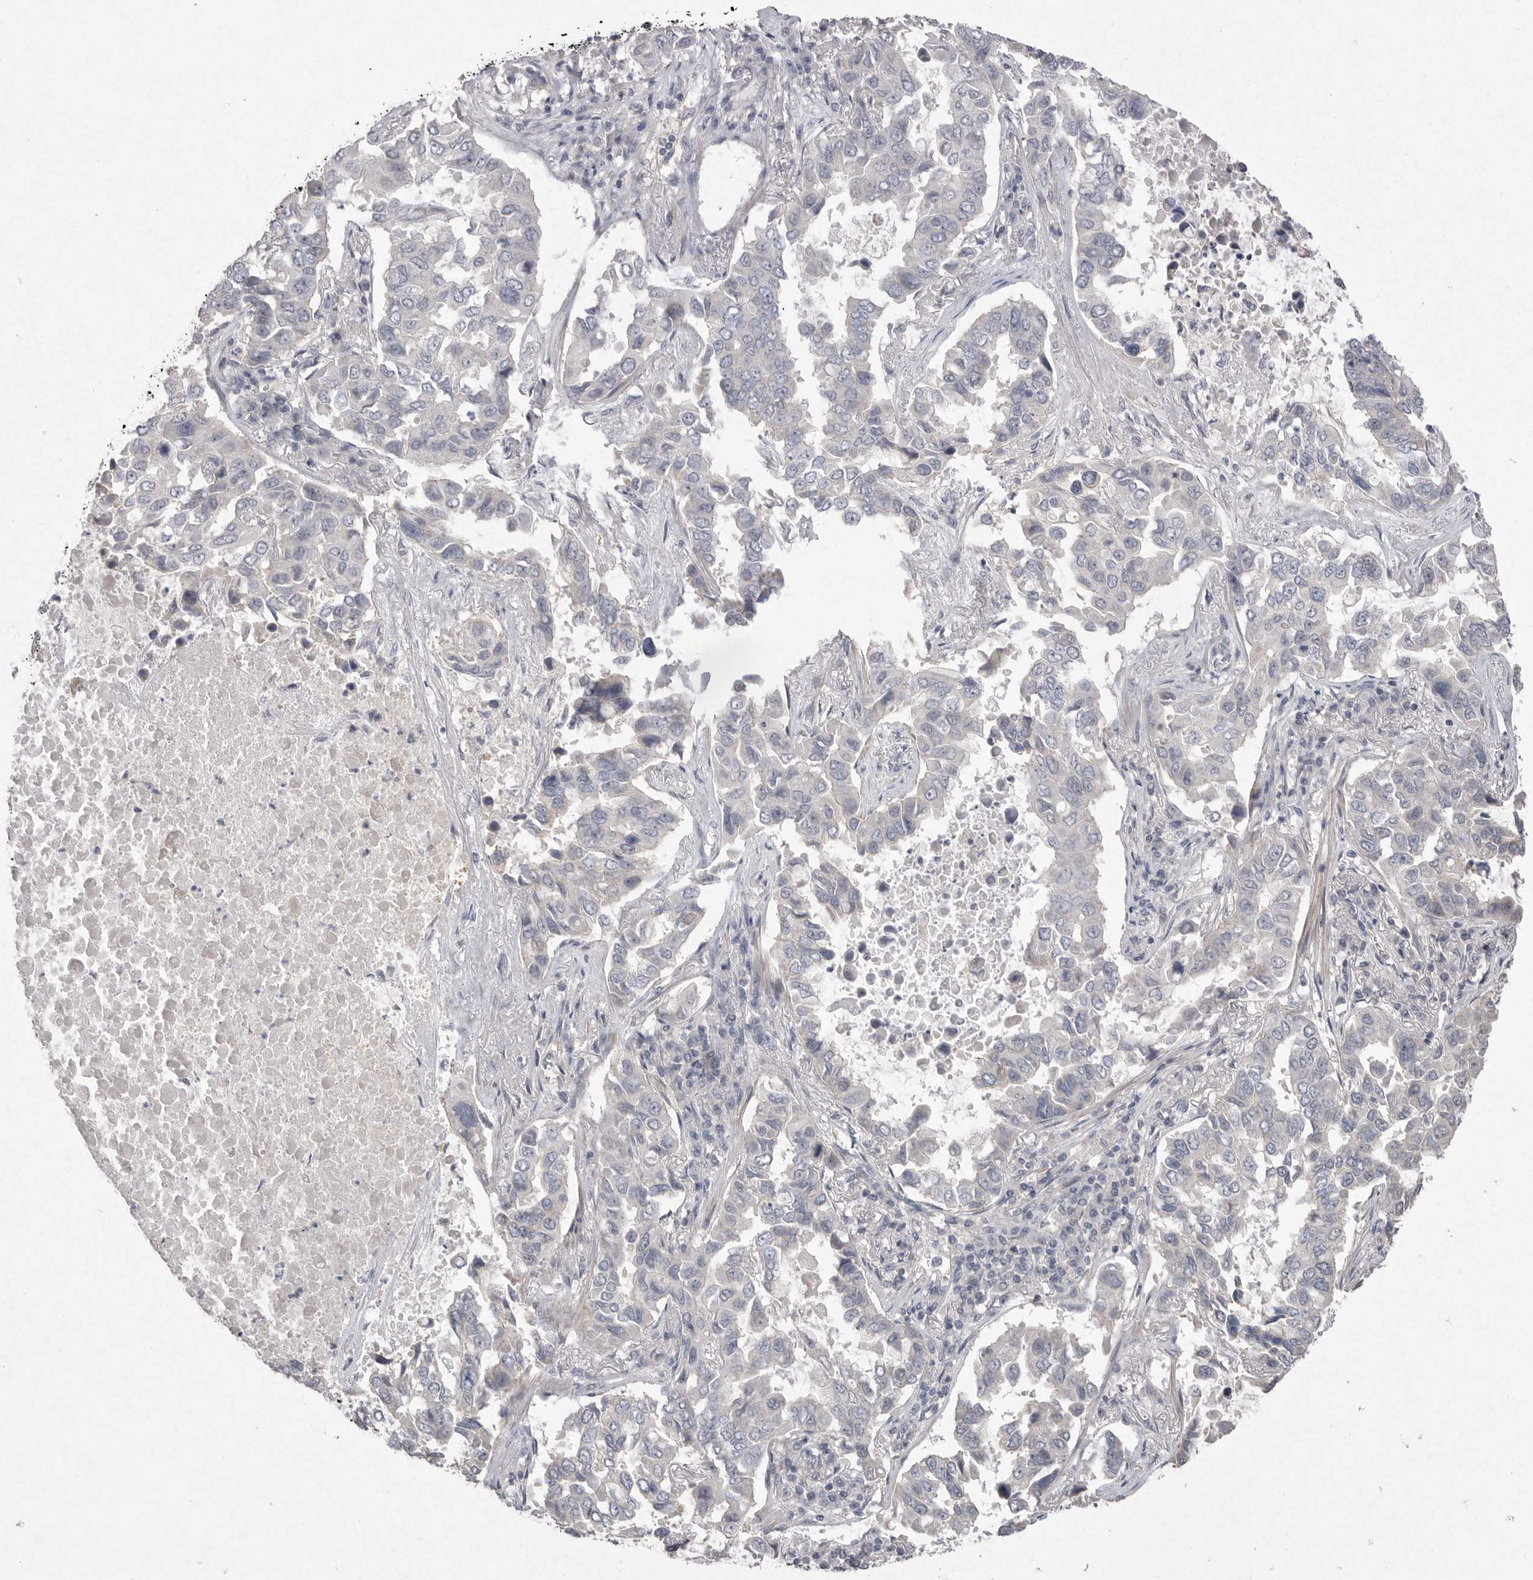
{"staining": {"intensity": "negative", "quantity": "none", "location": "none"}, "tissue": "lung cancer", "cell_type": "Tumor cells", "image_type": "cancer", "snomed": [{"axis": "morphology", "description": "Adenocarcinoma, NOS"}, {"axis": "topography", "description": "Lung"}], "caption": "Tumor cells are negative for brown protein staining in lung adenocarcinoma.", "gene": "VANGL2", "patient": {"sex": "male", "age": 64}}